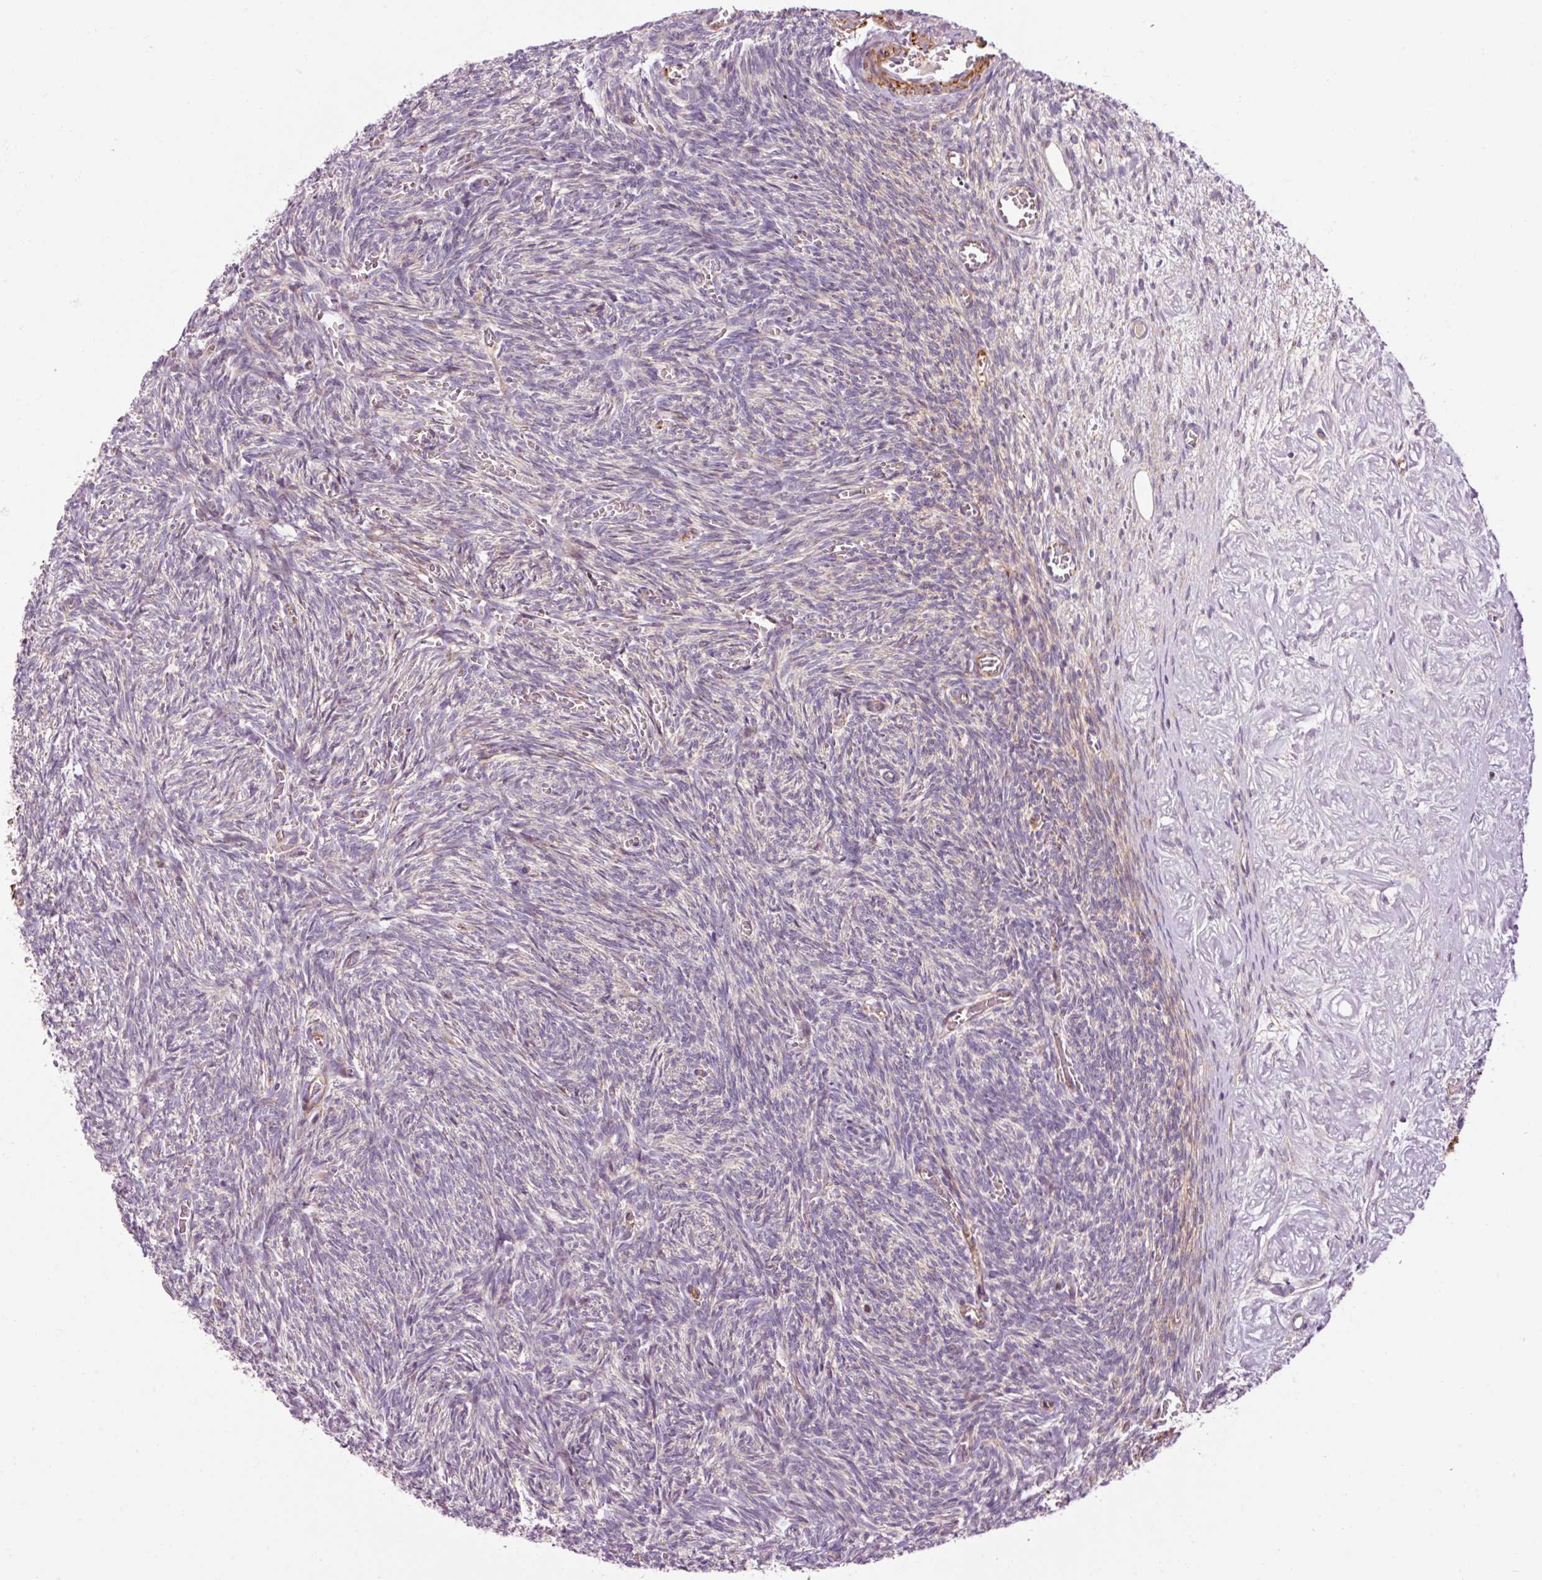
{"staining": {"intensity": "negative", "quantity": "none", "location": "none"}, "tissue": "ovary", "cell_type": "Follicle cells", "image_type": "normal", "snomed": [{"axis": "morphology", "description": "Normal tissue, NOS"}, {"axis": "topography", "description": "Ovary"}], "caption": "Normal ovary was stained to show a protein in brown. There is no significant positivity in follicle cells. (DAB (3,3'-diaminobenzidine) immunohistochemistry (IHC) visualized using brightfield microscopy, high magnification).", "gene": "ANKRD20A1", "patient": {"sex": "female", "age": 67}}